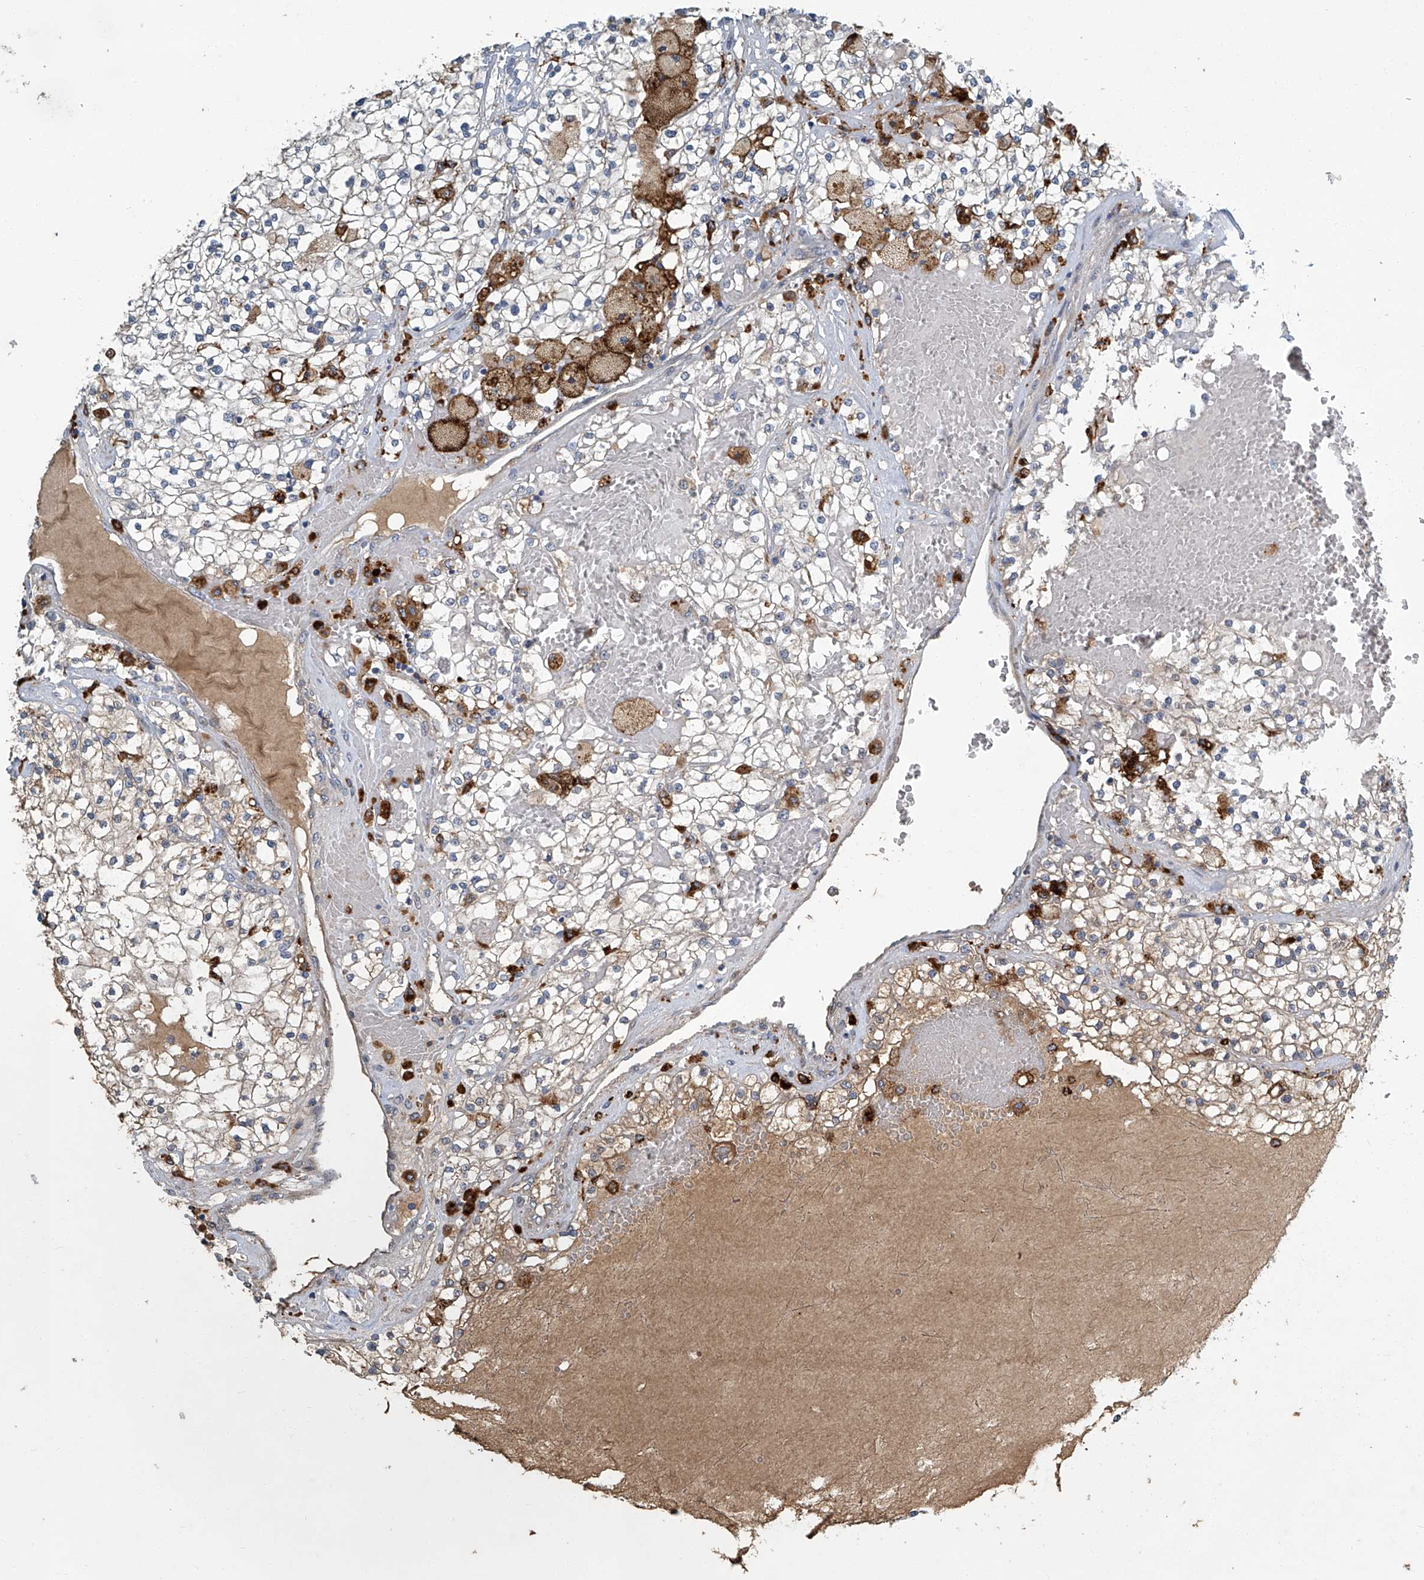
{"staining": {"intensity": "weak", "quantity": "<25%", "location": "cytoplasmic/membranous"}, "tissue": "renal cancer", "cell_type": "Tumor cells", "image_type": "cancer", "snomed": [{"axis": "morphology", "description": "Normal tissue, NOS"}, {"axis": "morphology", "description": "Adenocarcinoma, NOS"}, {"axis": "topography", "description": "Kidney"}], "caption": "An IHC histopathology image of renal cancer (adenocarcinoma) is shown. There is no staining in tumor cells of renal cancer (adenocarcinoma).", "gene": "FAM167A", "patient": {"sex": "male", "age": 68}}